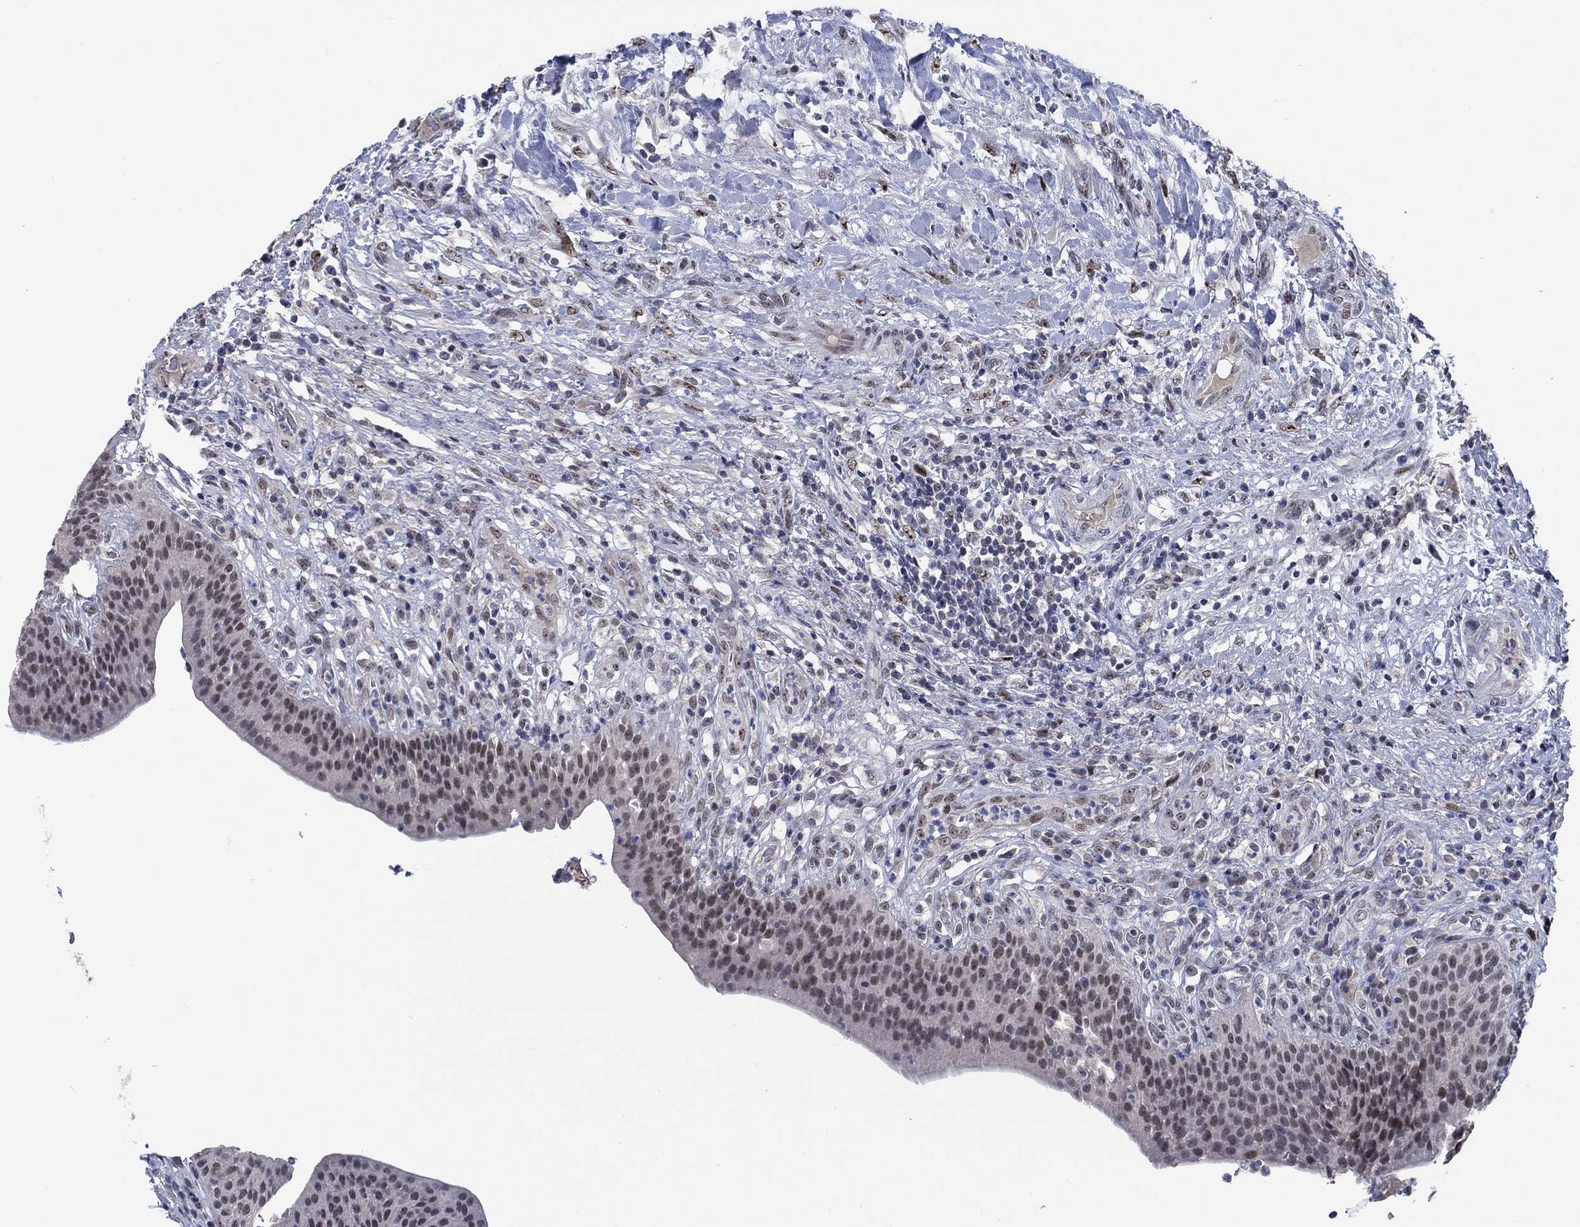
{"staining": {"intensity": "negative", "quantity": "none", "location": "none"}, "tissue": "urinary bladder", "cell_type": "Urothelial cells", "image_type": "normal", "snomed": [{"axis": "morphology", "description": "Normal tissue, NOS"}, {"axis": "topography", "description": "Urinary bladder"}], "caption": "Urothelial cells show no significant protein staining in normal urinary bladder. (DAB (3,3'-diaminobenzidine) immunohistochemistry (IHC) with hematoxylin counter stain).", "gene": "HTN1", "patient": {"sex": "male", "age": 66}}